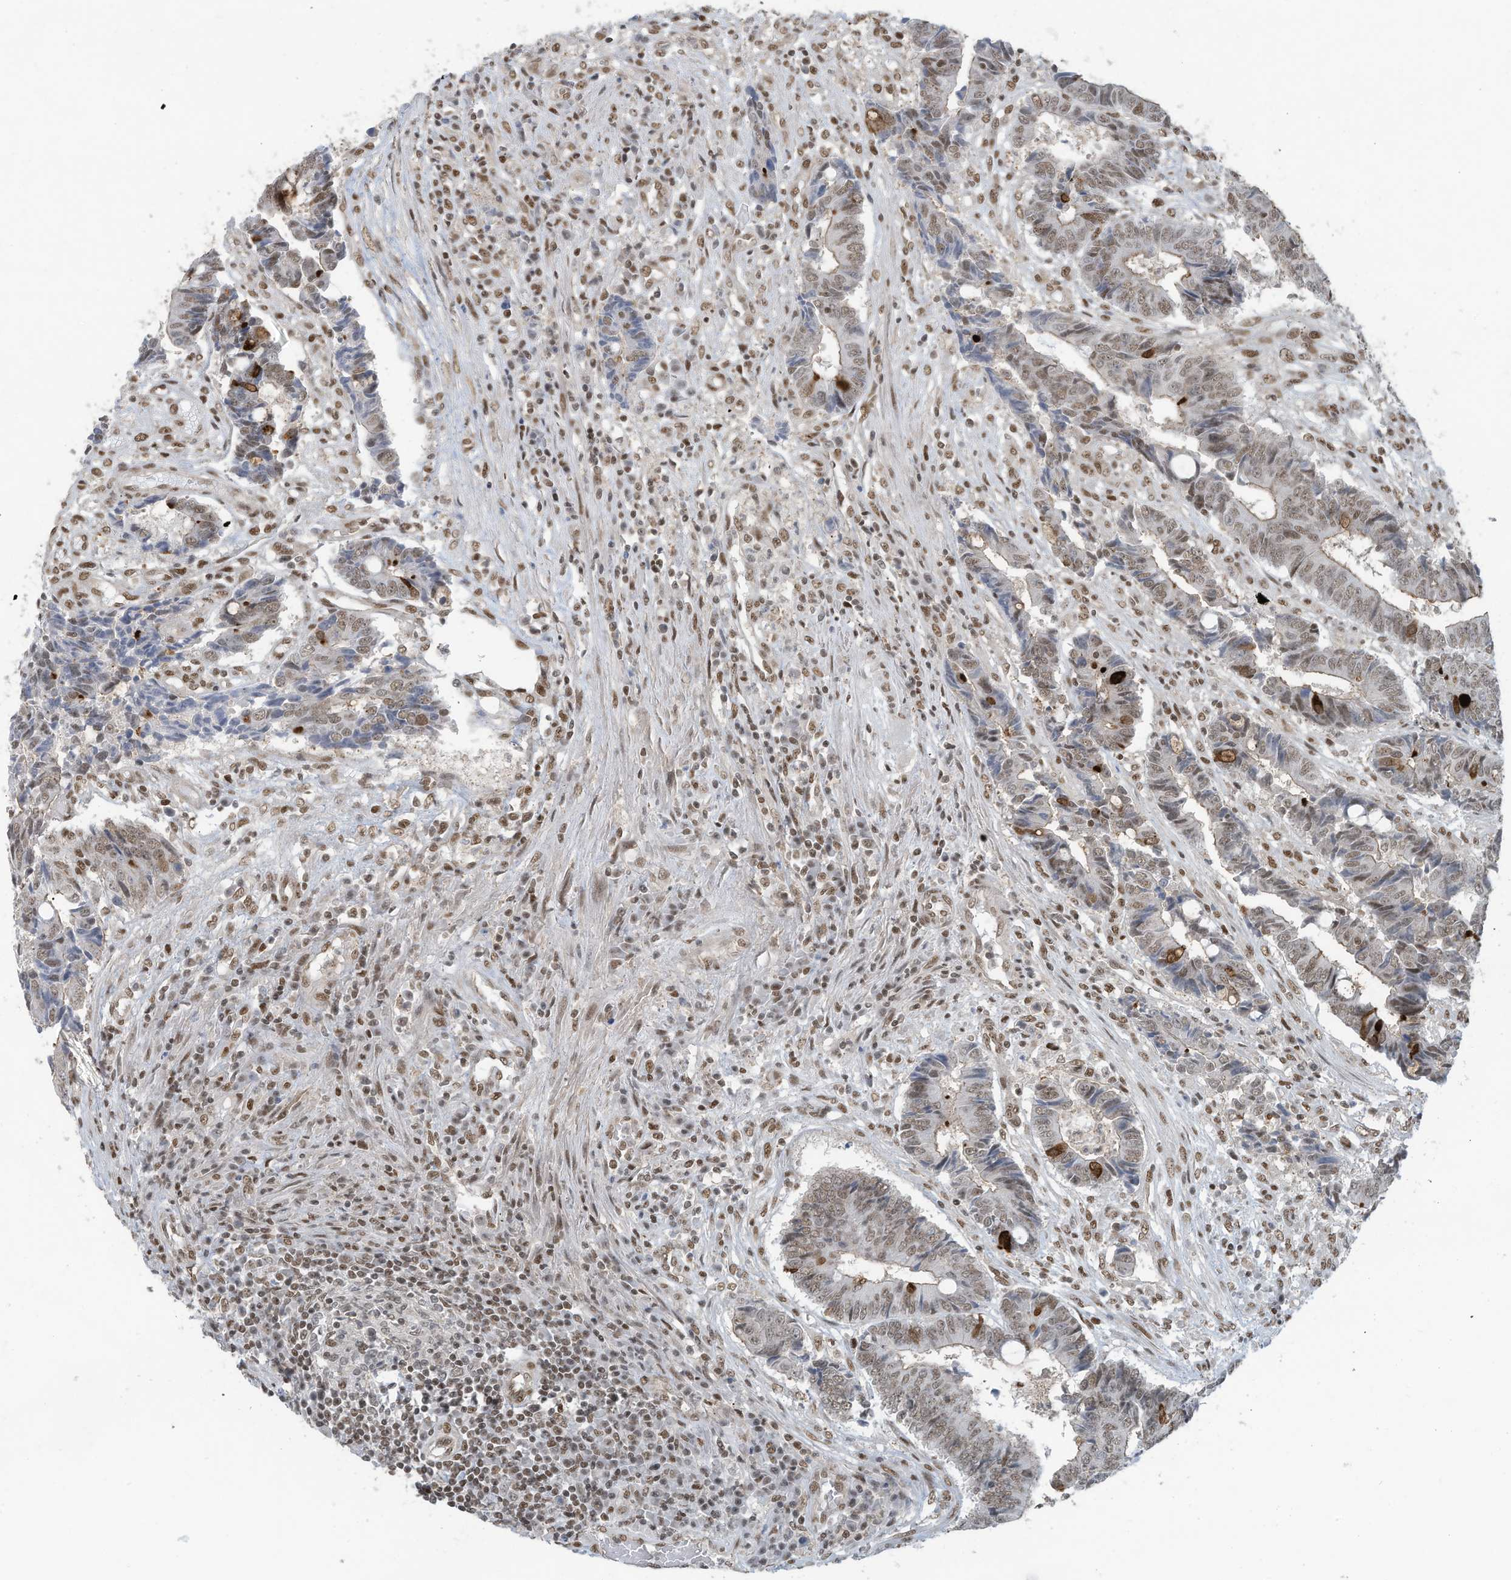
{"staining": {"intensity": "moderate", "quantity": "25%-75%", "location": "cytoplasmic/membranous,nuclear"}, "tissue": "colorectal cancer", "cell_type": "Tumor cells", "image_type": "cancer", "snomed": [{"axis": "morphology", "description": "Adenocarcinoma, NOS"}, {"axis": "topography", "description": "Rectum"}], "caption": "IHC staining of adenocarcinoma (colorectal), which displays medium levels of moderate cytoplasmic/membranous and nuclear expression in approximately 25%-75% of tumor cells indicating moderate cytoplasmic/membranous and nuclear protein positivity. The staining was performed using DAB (3,3'-diaminobenzidine) (brown) for protein detection and nuclei were counterstained in hematoxylin (blue).", "gene": "DBR1", "patient": {"sex": "male", "age": 84}}